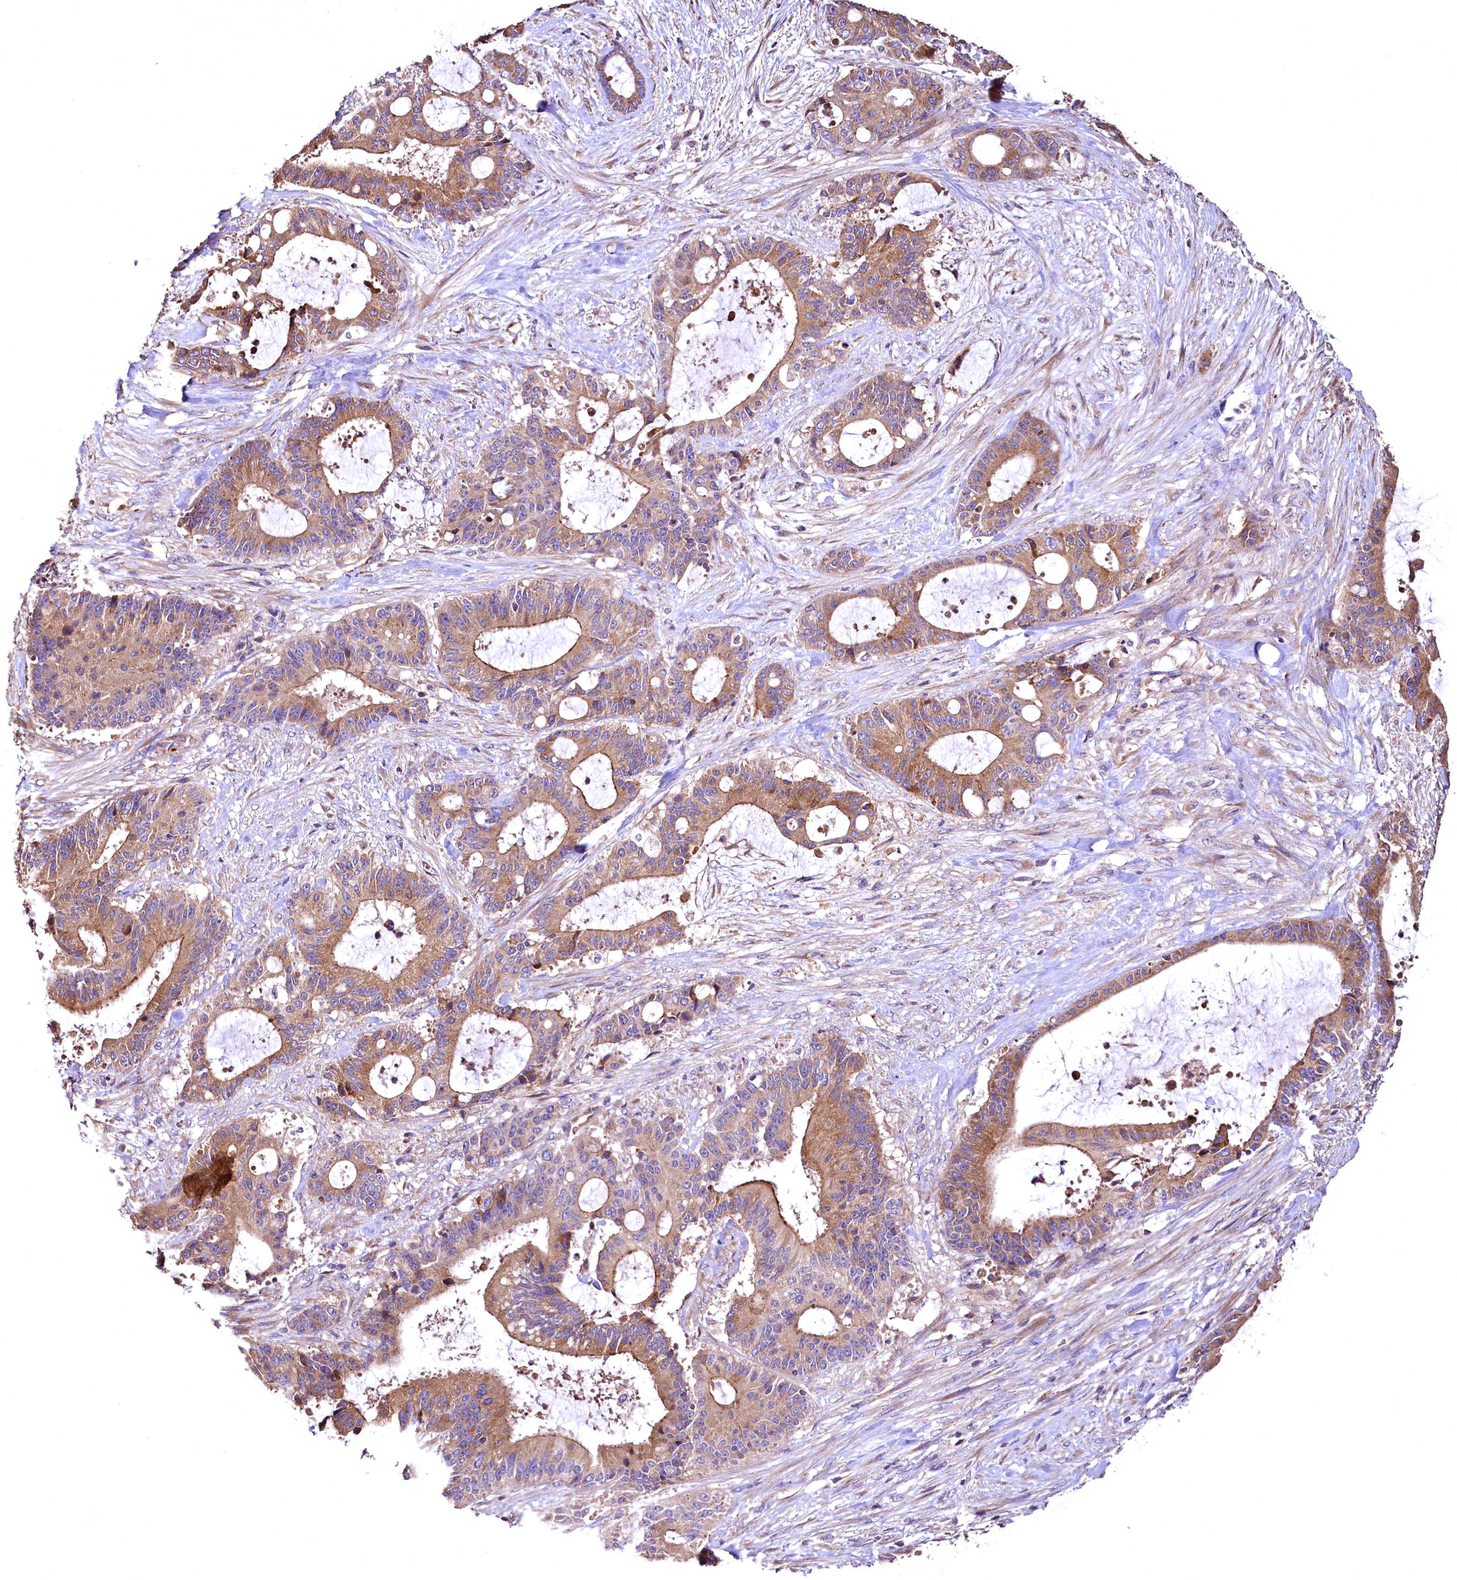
{"staining": {"intensity": "moderate", "quantity": ">75%", "location": "cytoplasmic/membranous"}, "tissue": "liver cancer", "cell_type": "Tumor cells", "image_type": "cancer", "snomed": [{"axis": "morphology", "description": "Normal tissue, NOS"}, {"axis": "morphology", "description": "Cholangiocarcinoma"}, {"axis": "topography", "description": "Liver"}, {"axis": "topography", "description": "Peripheral nerve tissue"}], "caption": "Protein expression analysis of liver cancer (cholangiocarcinoma) reveals moderate cytoplasmic/membranous staining in about >75% of tumor cells.", "gene": "RASSF1", "patient": {"sex": "female", "age": 73}}